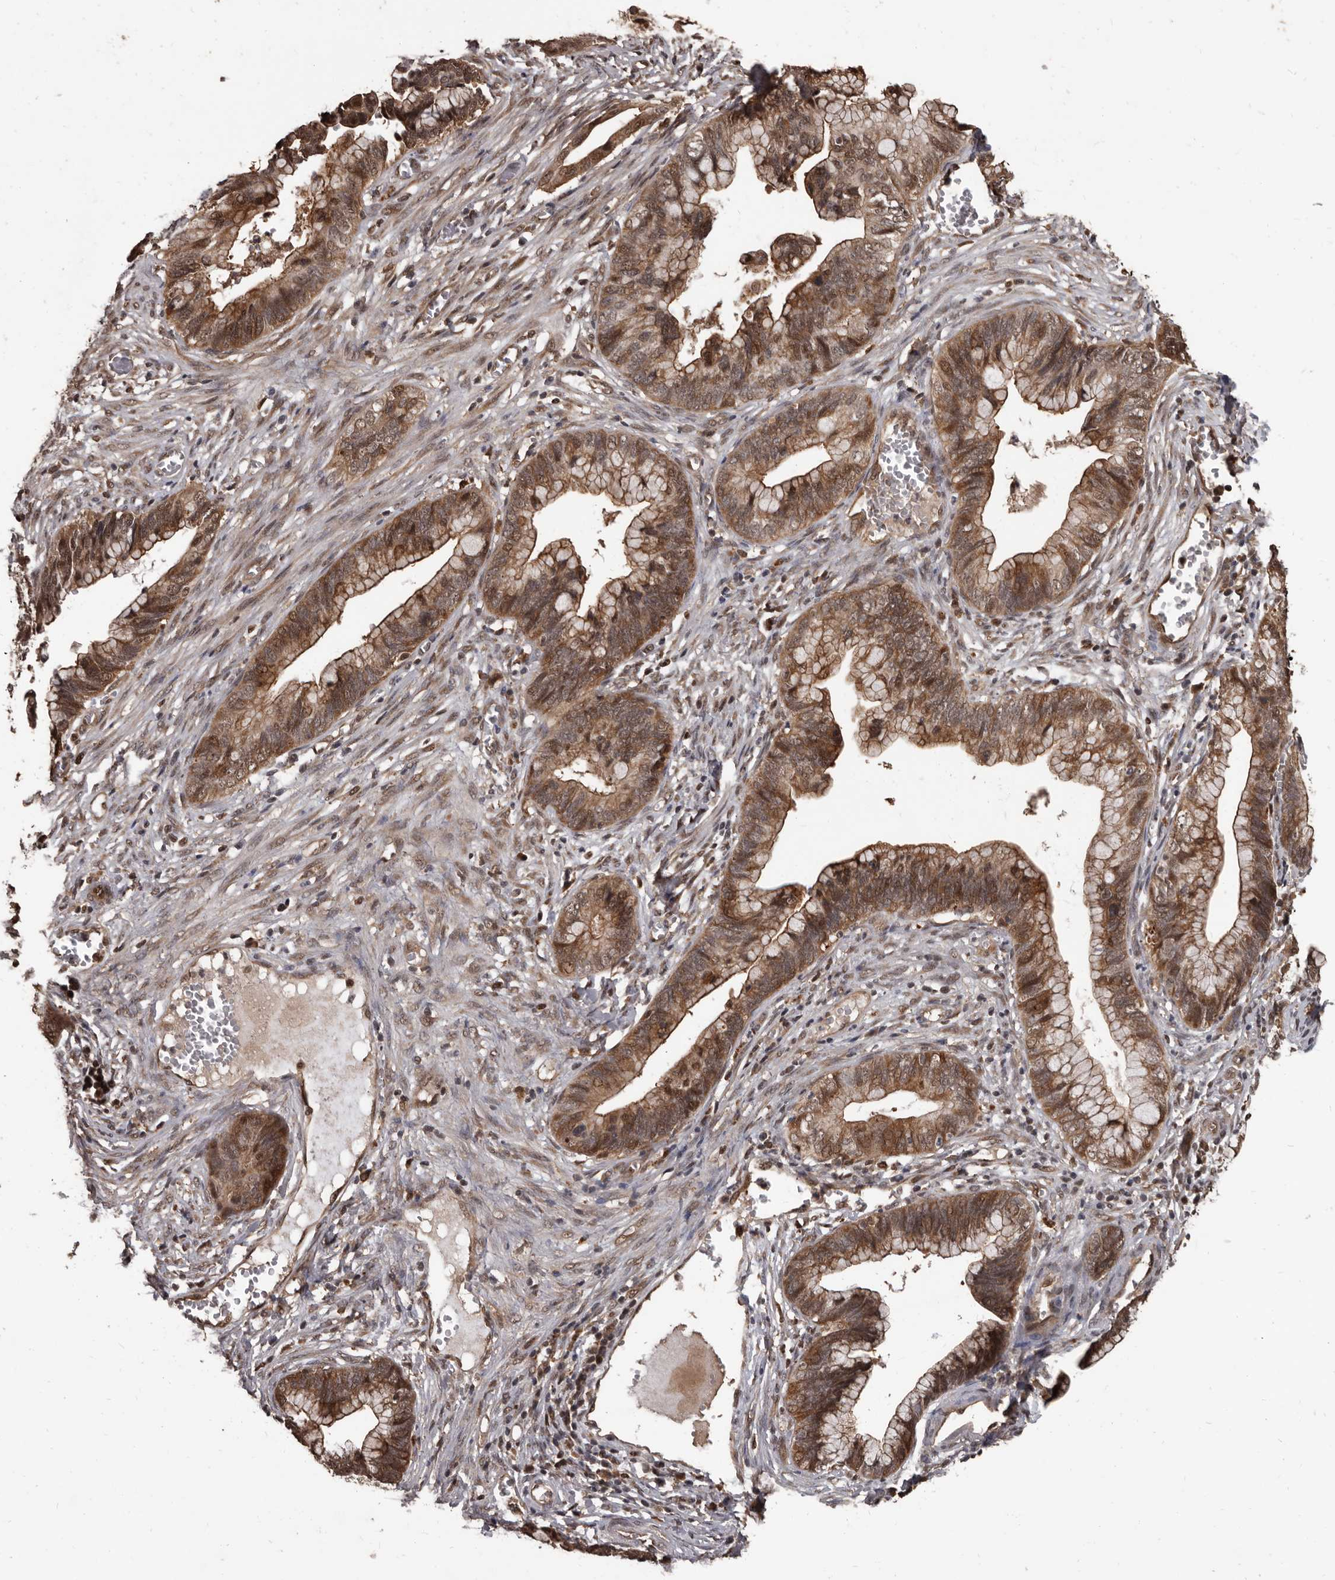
{"staining": {"intensity": "moderate", "quantity": ">75%", "location": "cytoplasmic/membranous,nuclear"}, "tissue": "cervical cancer", "cell_type": "Tumor cells", "image_type": "cancer", "snomed": [{"axis": "morphology", "description": "Adenocarcinoma, NOS"}, {"axis": "topography", "description": "Cervix"}], "caption": "Immunohistochemical staining of human cervical cancer (adenocarcinoma) shows medium levels of moderate cytoplasmic/membranous and nuclear positivity in about >75% of tumor cells. (IHC, brightfield microscopy, high magnification).", "gene": "AHR", "patient": {"sex": "female", "age": 44}}